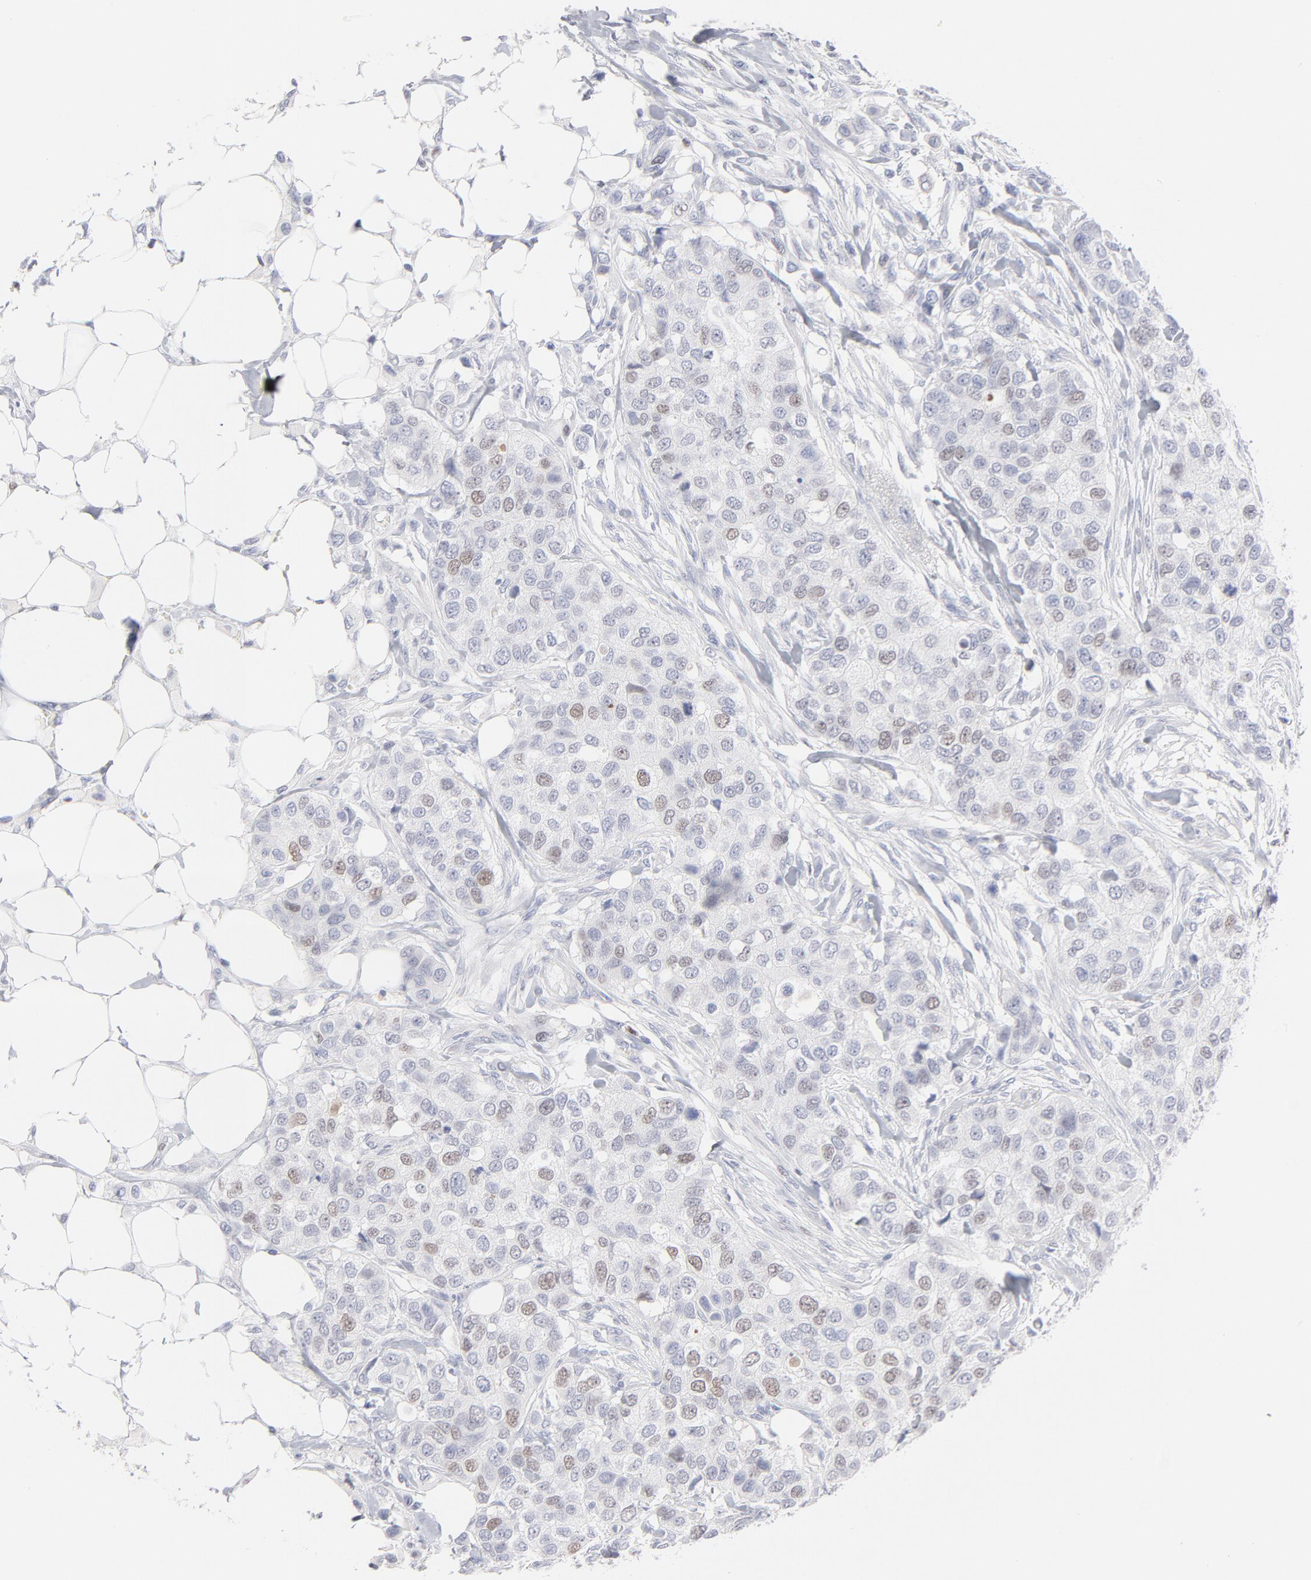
{"staining": {"intensity": "weak", "quantity": "<25%", "location": "nuclear"}, "tissue": "breast cancer", "cell_type": "Tumor cells", "image_type": "cancer", "snomed": [{"axis": "morphology", "description": "Normal tissue, NOS"}, {"axis": "morphology", "description": "Duct carcinoma"}, {"axis": "topography", "description": "Breast"}], "caption": "This is a histopathology image of immunohistochemistry staining of breast cancer, which shows no expression in tumor cells.", "gene": "MCM7", "patient": {"sex": "female", "age": 49}}